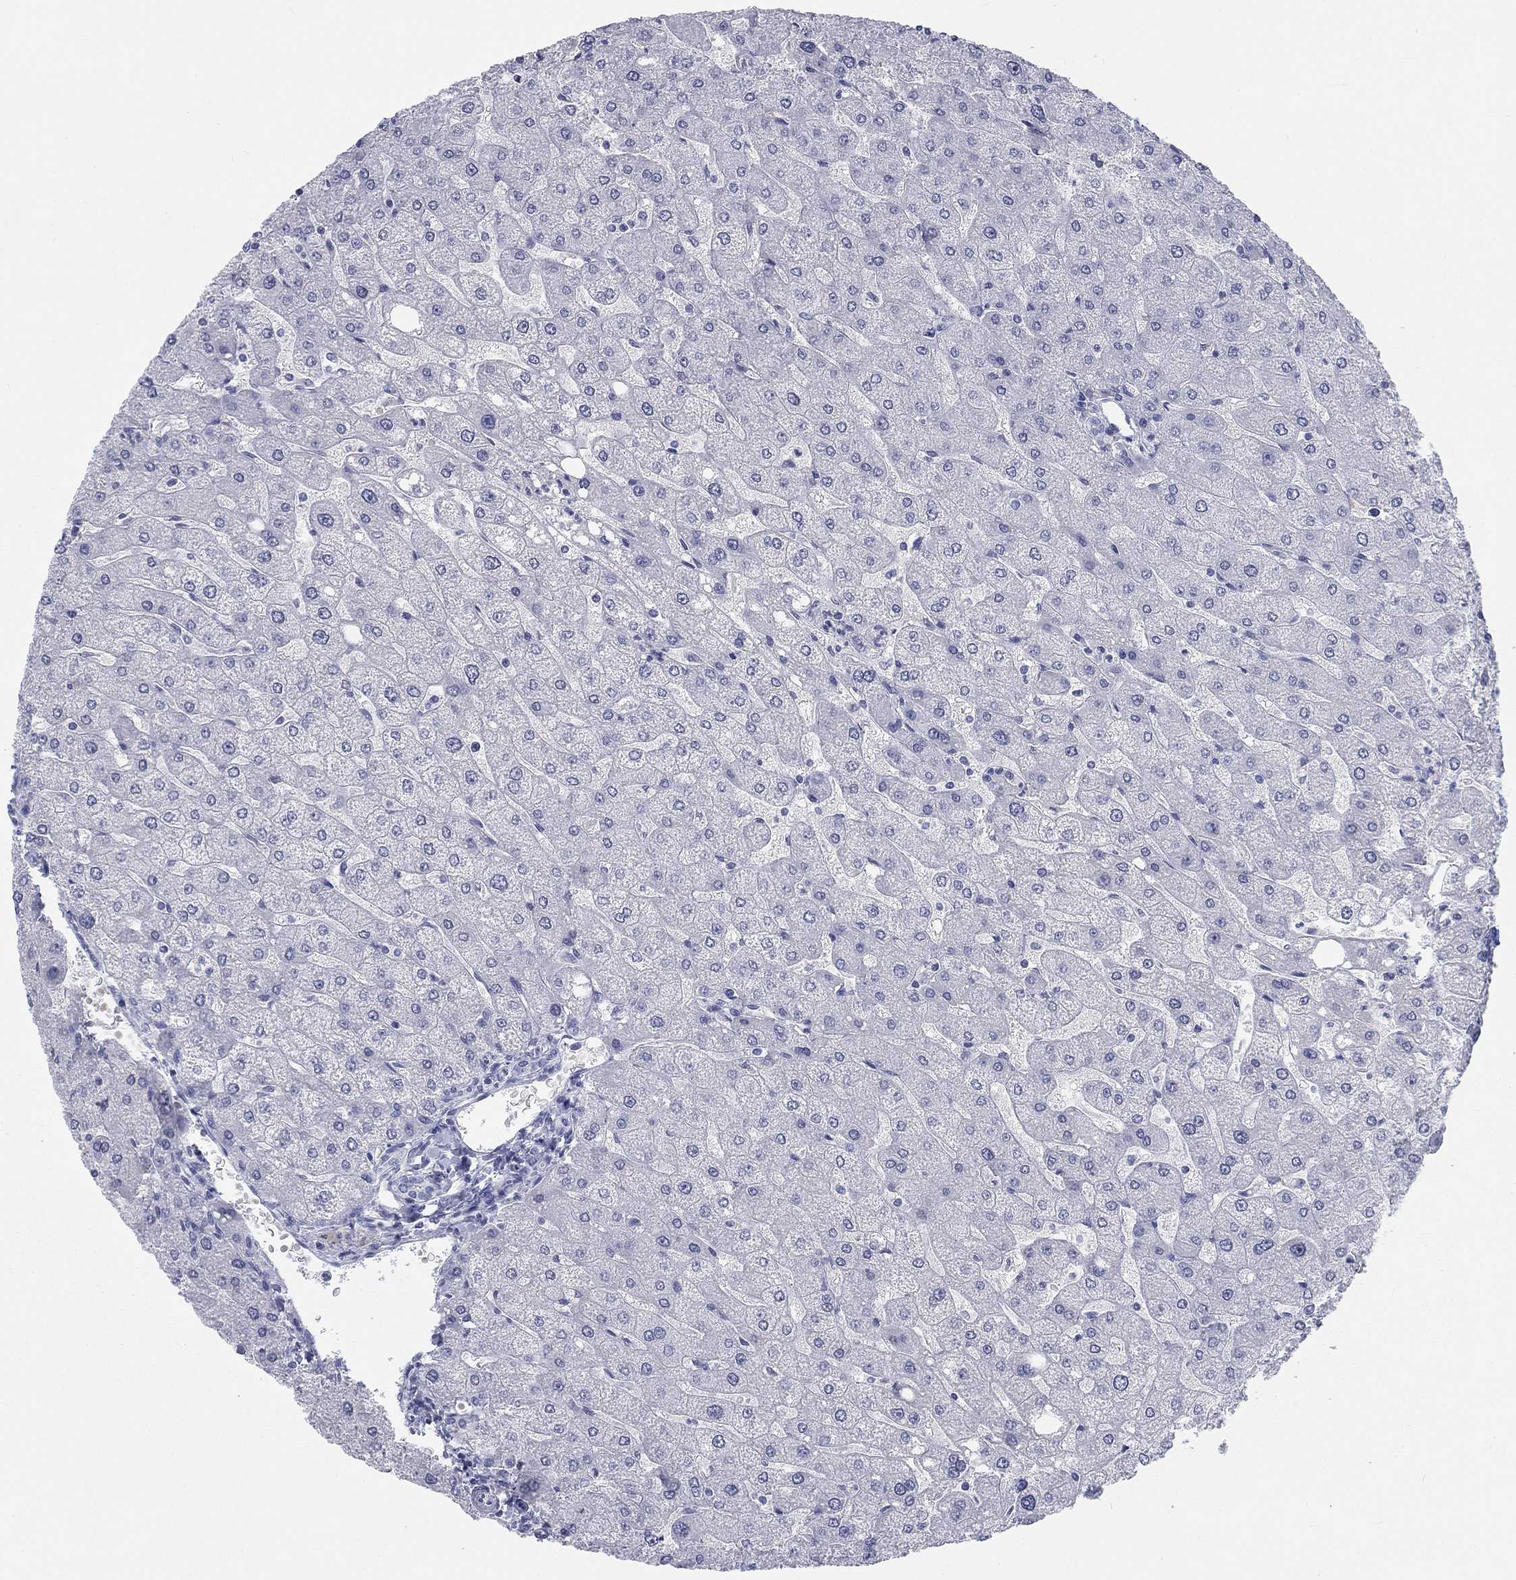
{"staining": {"intensity": "negative", "quantity": "none", "location": "none"}, "tissue": "liver", "cell_type": "Cholangiocytes", "image_type": "normal", "snomed": [{"axis": "morphology", "description": "Normal tissue, NOS"}, {"axis": "topography", "description": "Liver"}], "caption": "This is a image of immunohistochemistry staining of benign liver, which shows no positivity in cholangiocytes. (DAB (3,3'-diaminobenzidine) immunohistochemistry visualized using brightfield microscopy, high magnification).", "gene": "CALB1", "patient": {"sex": "male", "age": 67}}